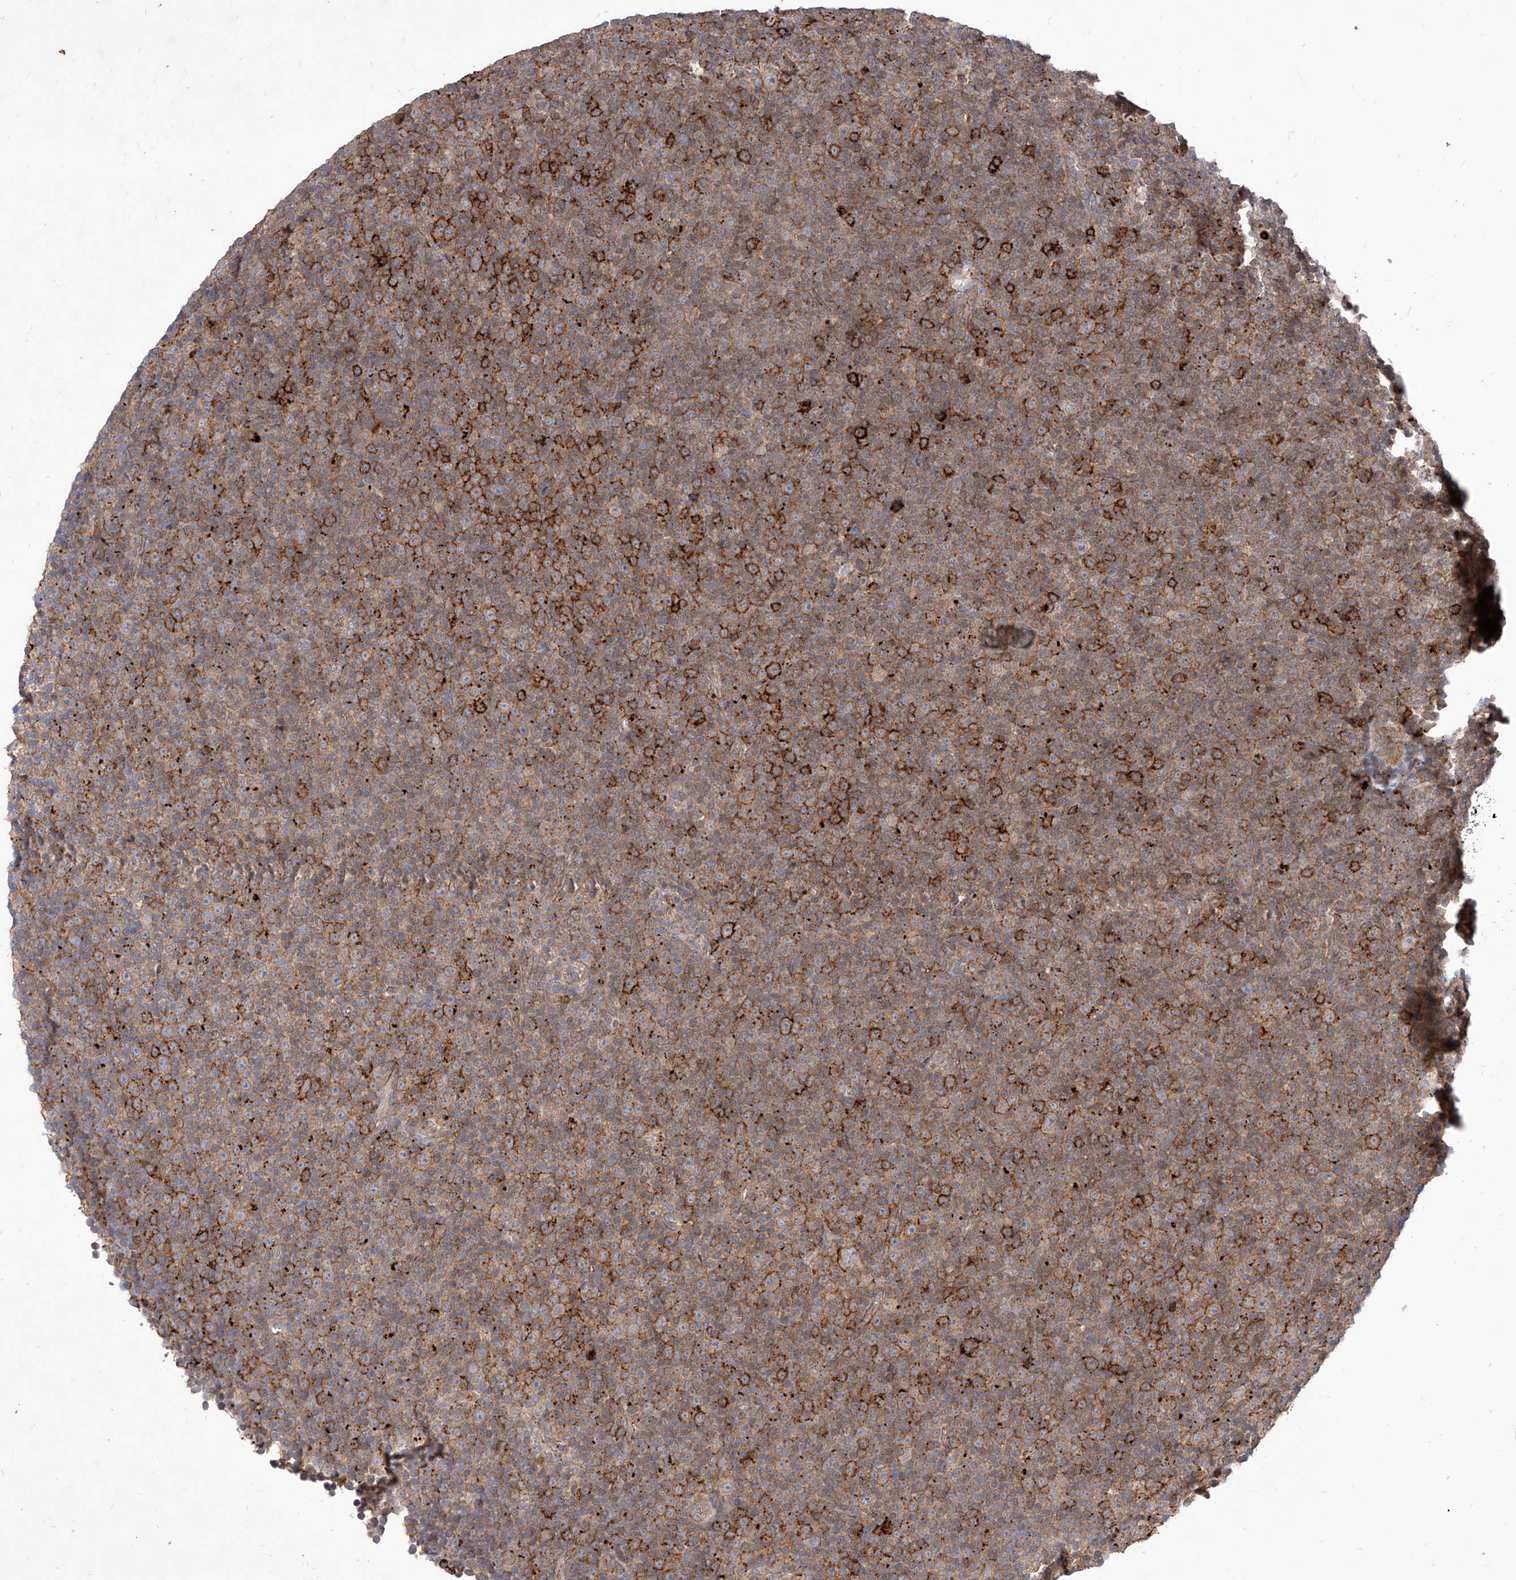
{"staining": {"intensity": "strong", "quantity": "25%-75%", "location": "cytoplasmic/membranous"}, "tissue": "lymphoma", "cell_type": "Tumor cells", "image_type": "cancer", "snomed": [{"axis": "morphology", "description": "Malignant lymphoma, non-Hodgkin's type, Low grade"}, {"axis": "topography", "description": "Lymph node"}], "caption": "Strong cytoplasmic/membranous protein expression is identified in about 25%-75% of tumor cells in low-grade malignant lymphoma, non-Hodgkin's type.", "gene": "TSNAX", "patient": {"sex": "female", "age": 67}}